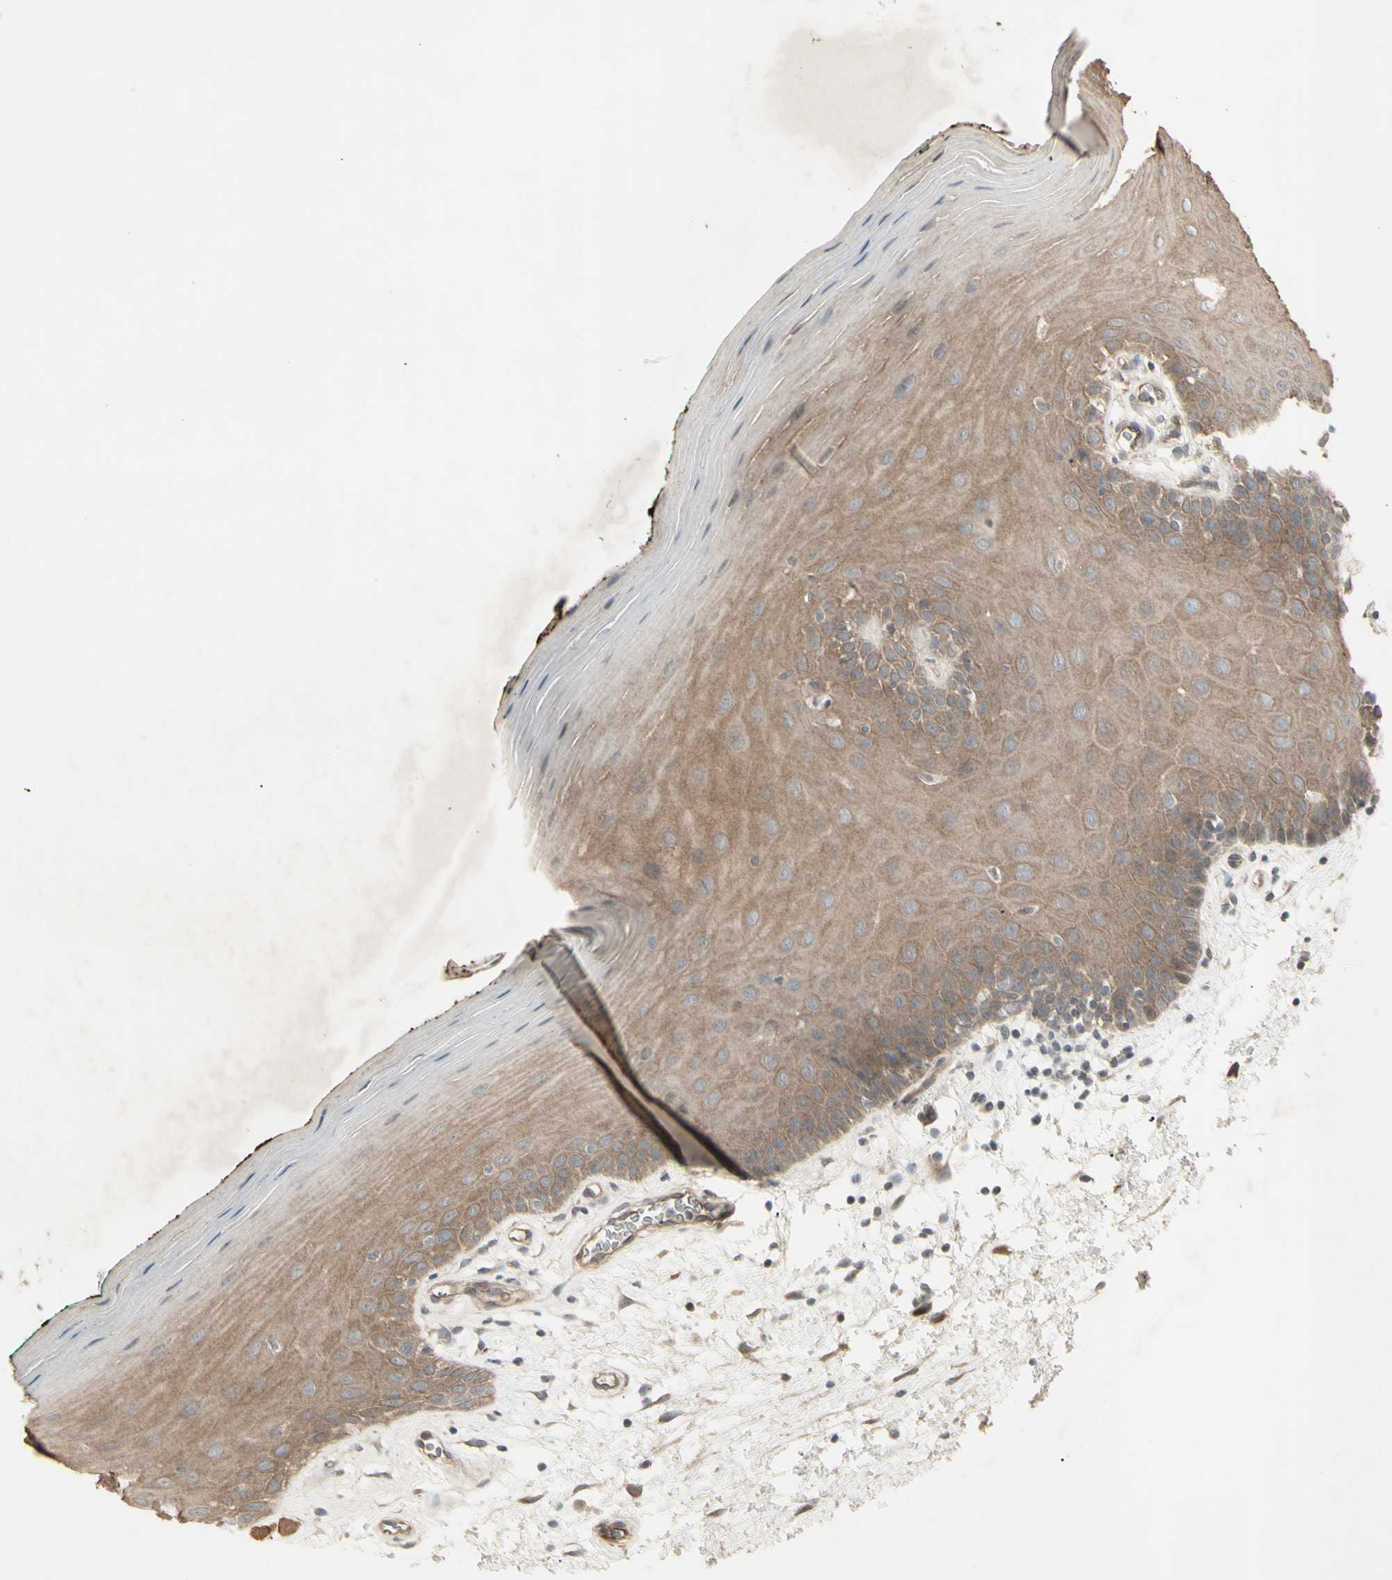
{"staining": {"intensity": "moderate", "quantity": ">75%", "location": "cytoplasmic/membranous"}, "tissue": "oral mucosa", "cell_type": "Squamous epithelial cells", "image_type": "normal", "snomed": [{"axis": "morphology", "description": "Normal tissue, NOS"}, {"axis": "topography", "description": "Skeletal muscle"}, {"axis": "topography", "description": "Oral tissue"}], "caption": "Immunohistochemical staining of benign human oral mucosa shows medium levels of moderate cytoplasmic/membranous positivity in approximately >75% of squamous epithelial cells. The protein of interest is shown in brown color, while the nuclei are stained blue.", "gene": "JAG1", "patient": {"sex": "male", "age": 58}}